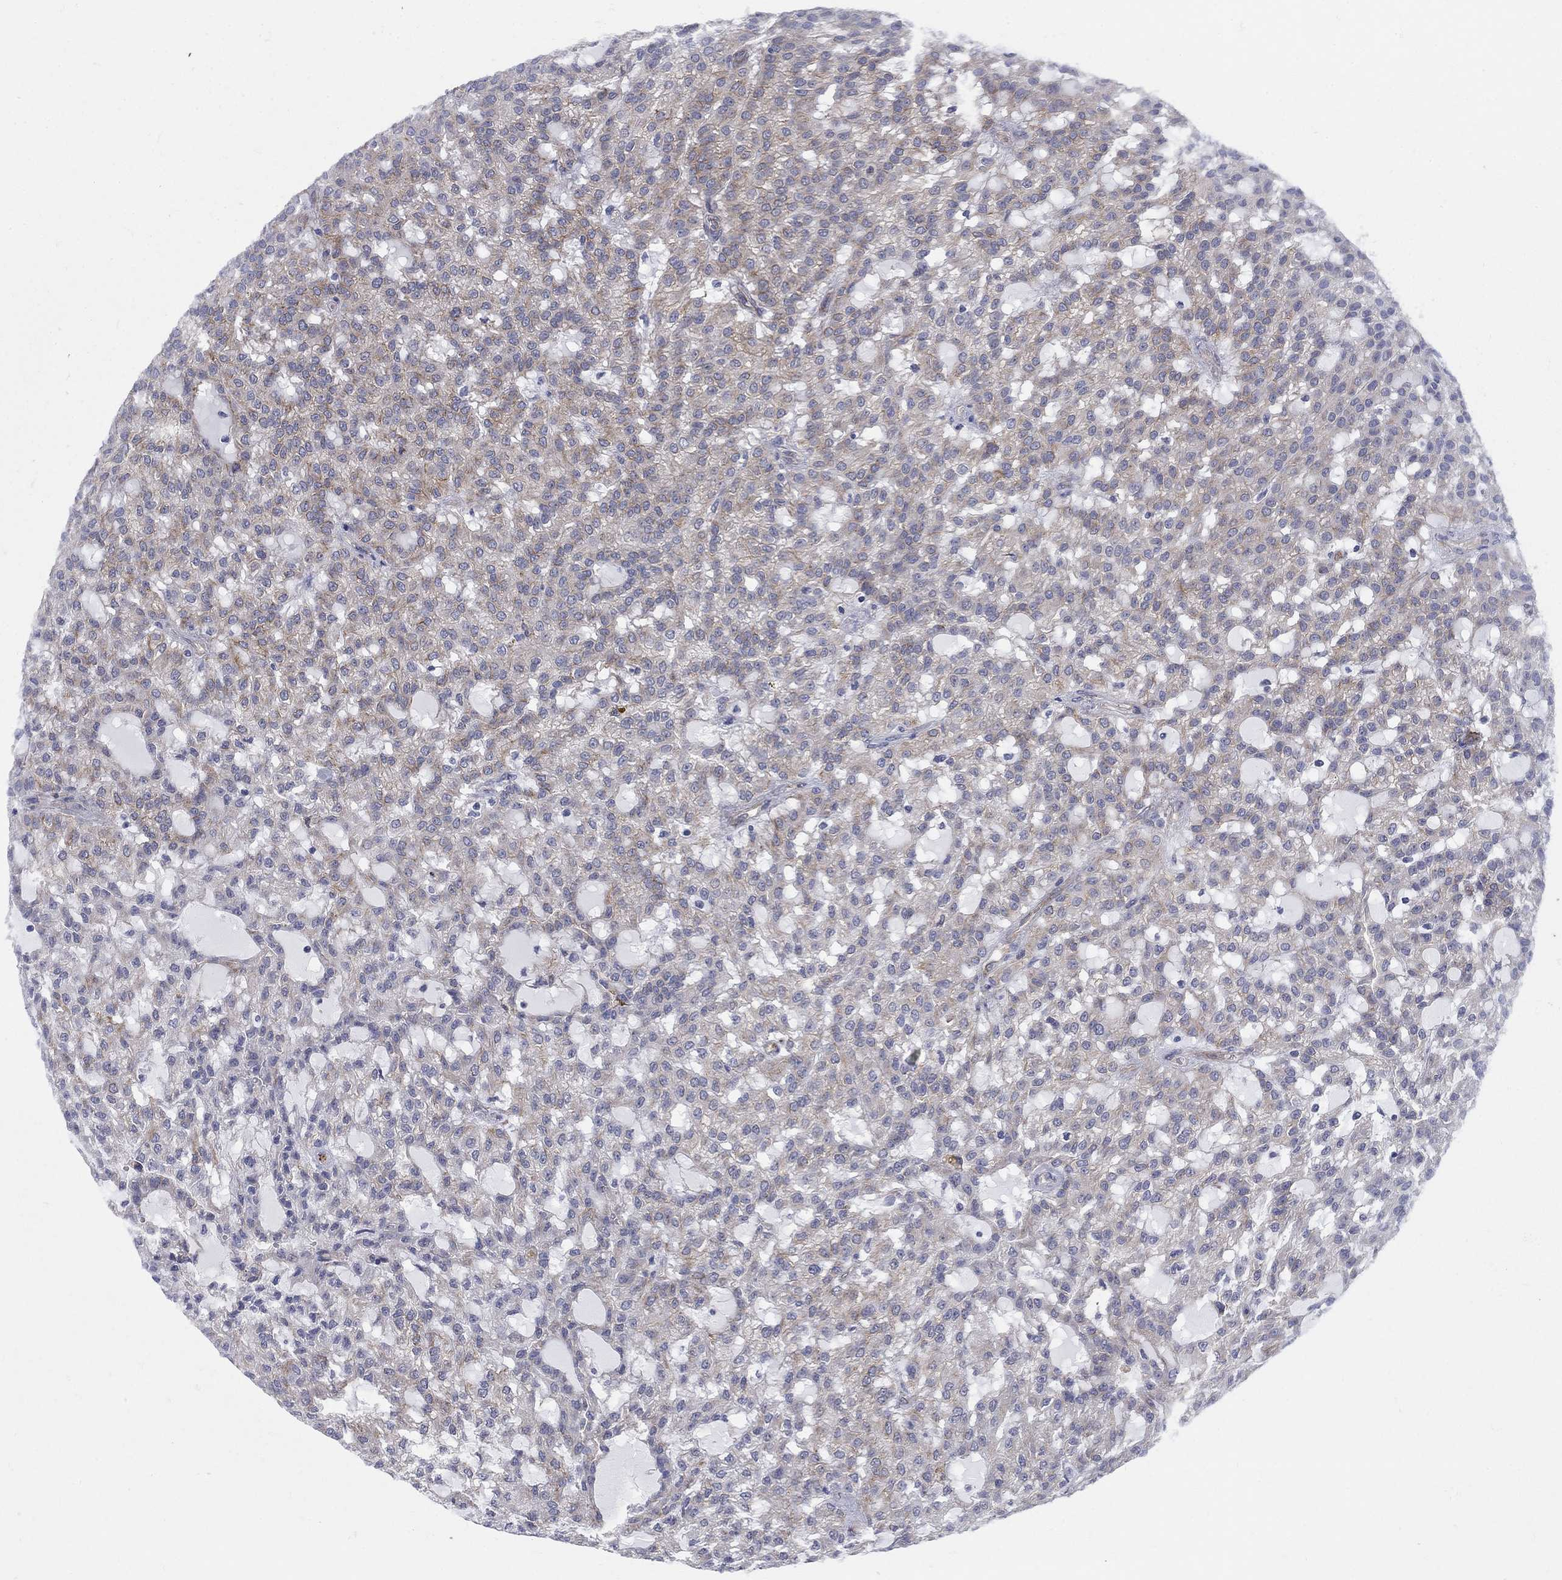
{"staining": {"intensity": "weak", "quantity": "25%-75%", "location": "cytoplasmic/membranous"}, "tissue": "renal cancer", "cell_type": "Tumor cells", "image_type": "cancer", "snomed": [{"axis": "morphology", "description": "Adenocarcinoma, NOS"}, {"axis": "topography", "description": "Kidney"}], "caption": "The image demonstrates staining of adenocarcinoma (renal), revealing weak cytoplasmic/membranous protein staining (brown color) within tumor cells.", "gene": "SEPTIN8", "patient": {"sex": "male", "age": 63}}